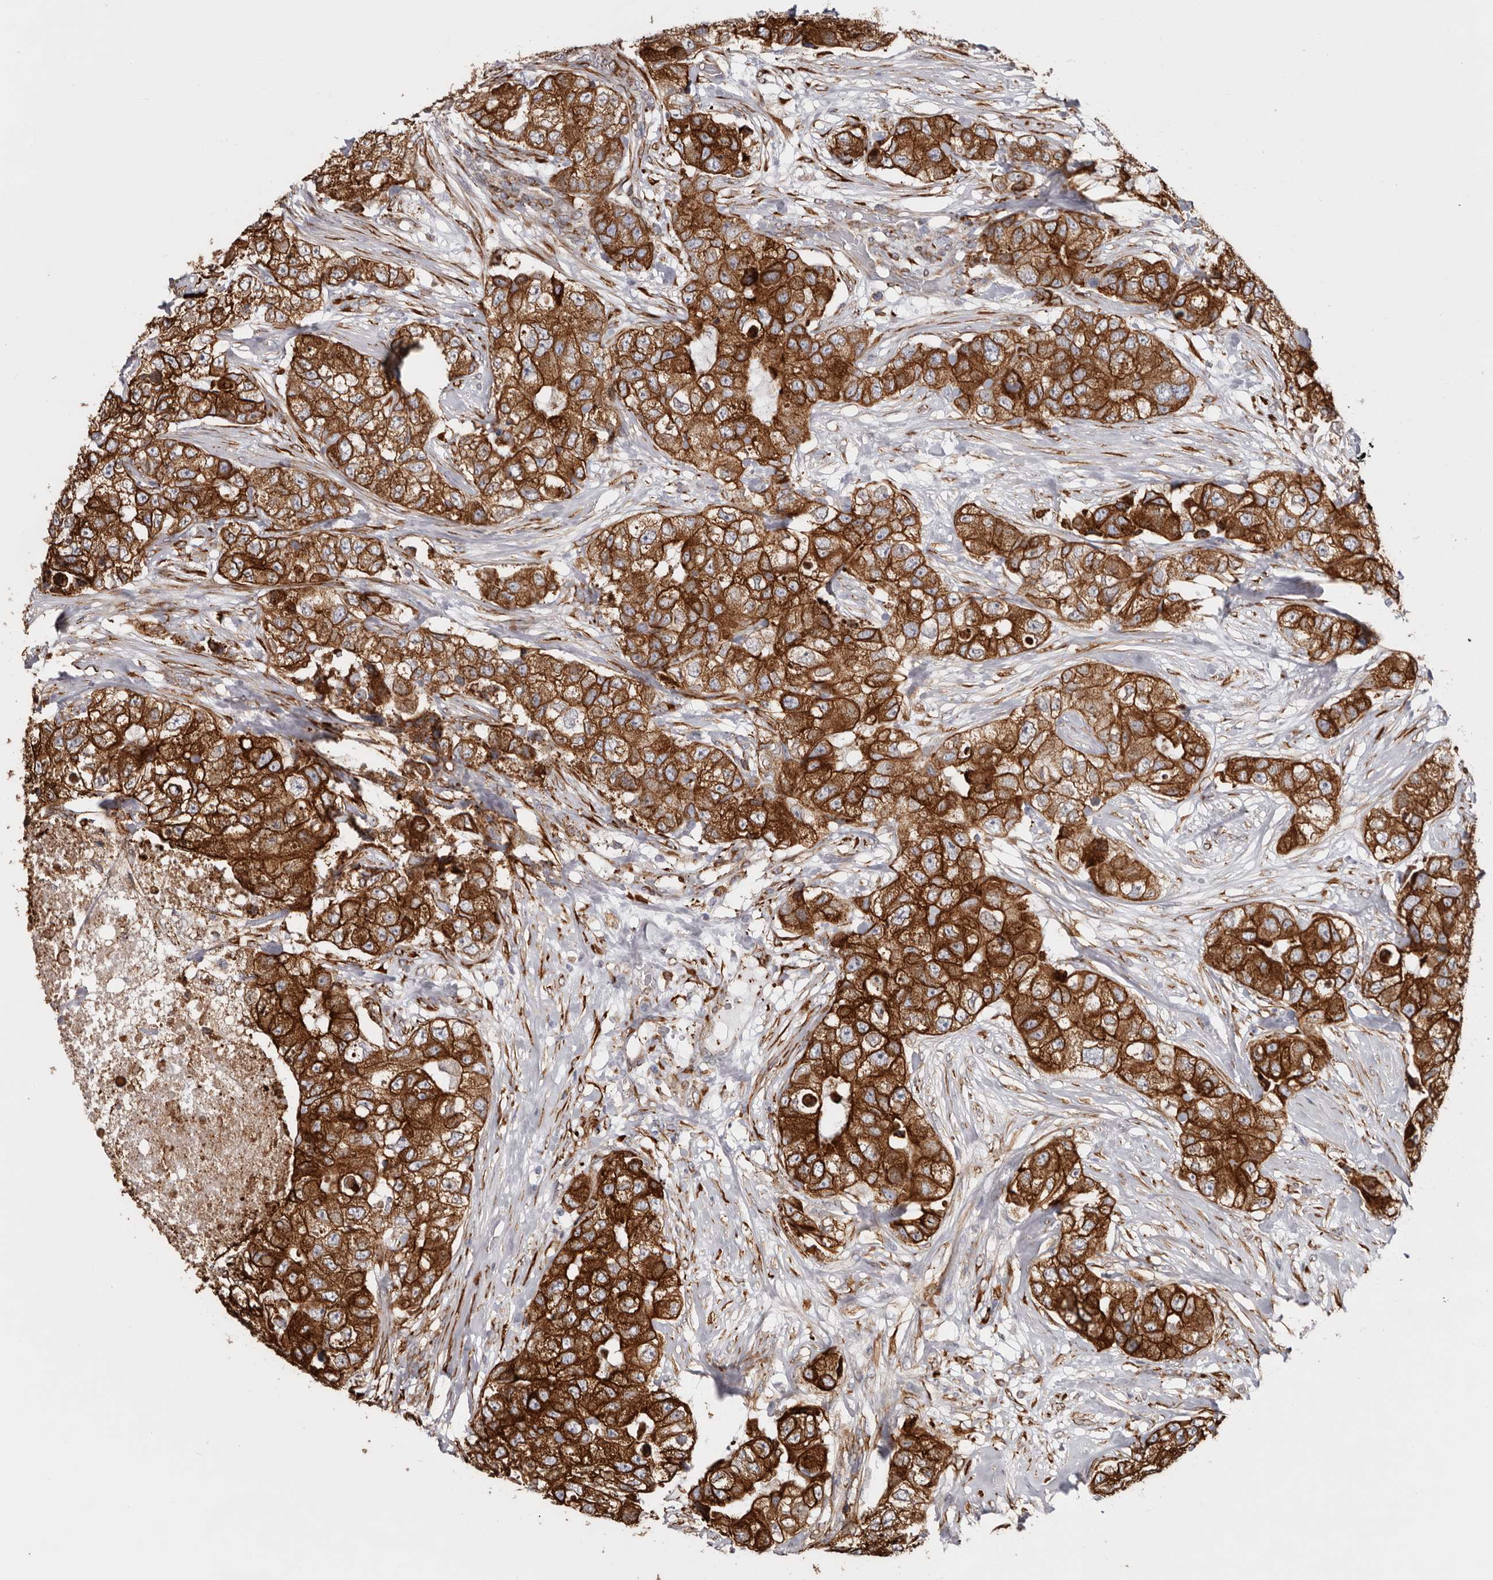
{"staining": {"intensity": "strong", "quantity": ">75%", "location": "cytoplasmic/membranous"}, "tissue": "breast cancer", "cell_type": "Tumor cells", "image_type": "cancer", "snomed": [{"axis": "morphology", "description": "Duct carcinoma"}, {"axis": "topography", "description": "Breast"}], "caption": "IHC of breast cancer (intraductal carcinoma) demonstrates high levels of strong cytoplasmic/membranous expression in approximately >75% of tumor cells. Nuclei are stained in blue.", "gene": "SEMA3E", "patient": {"sex": "female", "age": 62}}